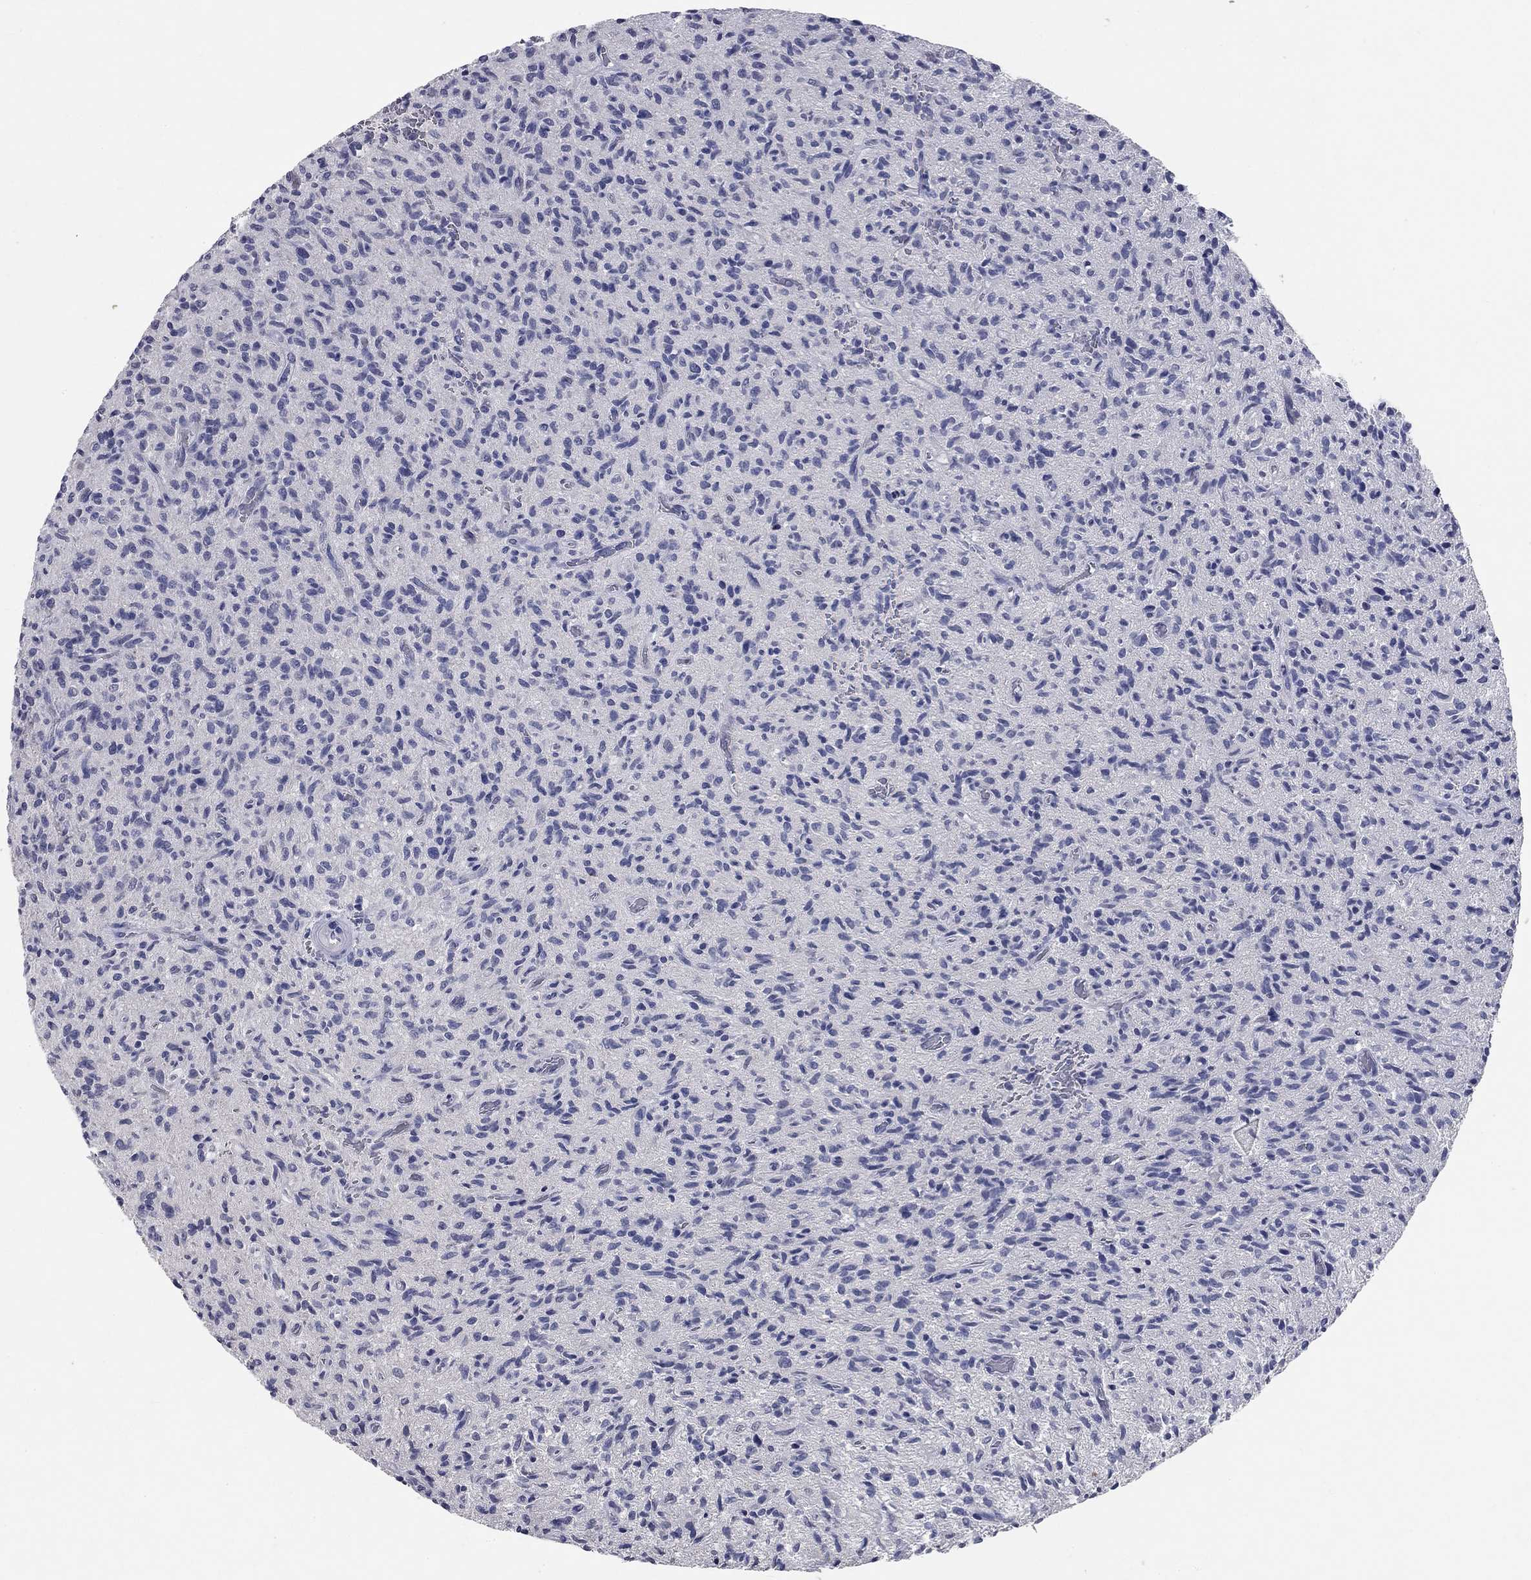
{"staining": {"intensity": "negative", "quantity": "none", "location": "none"}, "tissue": "glioma", "cell_type": "Tumor cells", "image_type": "cancer", "snomed": [{"axis": "morphology", "description": "Glioma, malignant, High grade"}, {"axis": "topography", "description": "Brain"}], "caption": "An immunohistochemistry micrograph of glioma is shown. There is no staining in tumor cells of glioma.", "gene": "SYT12", "patient": {"sex": "male", "age": 64}}